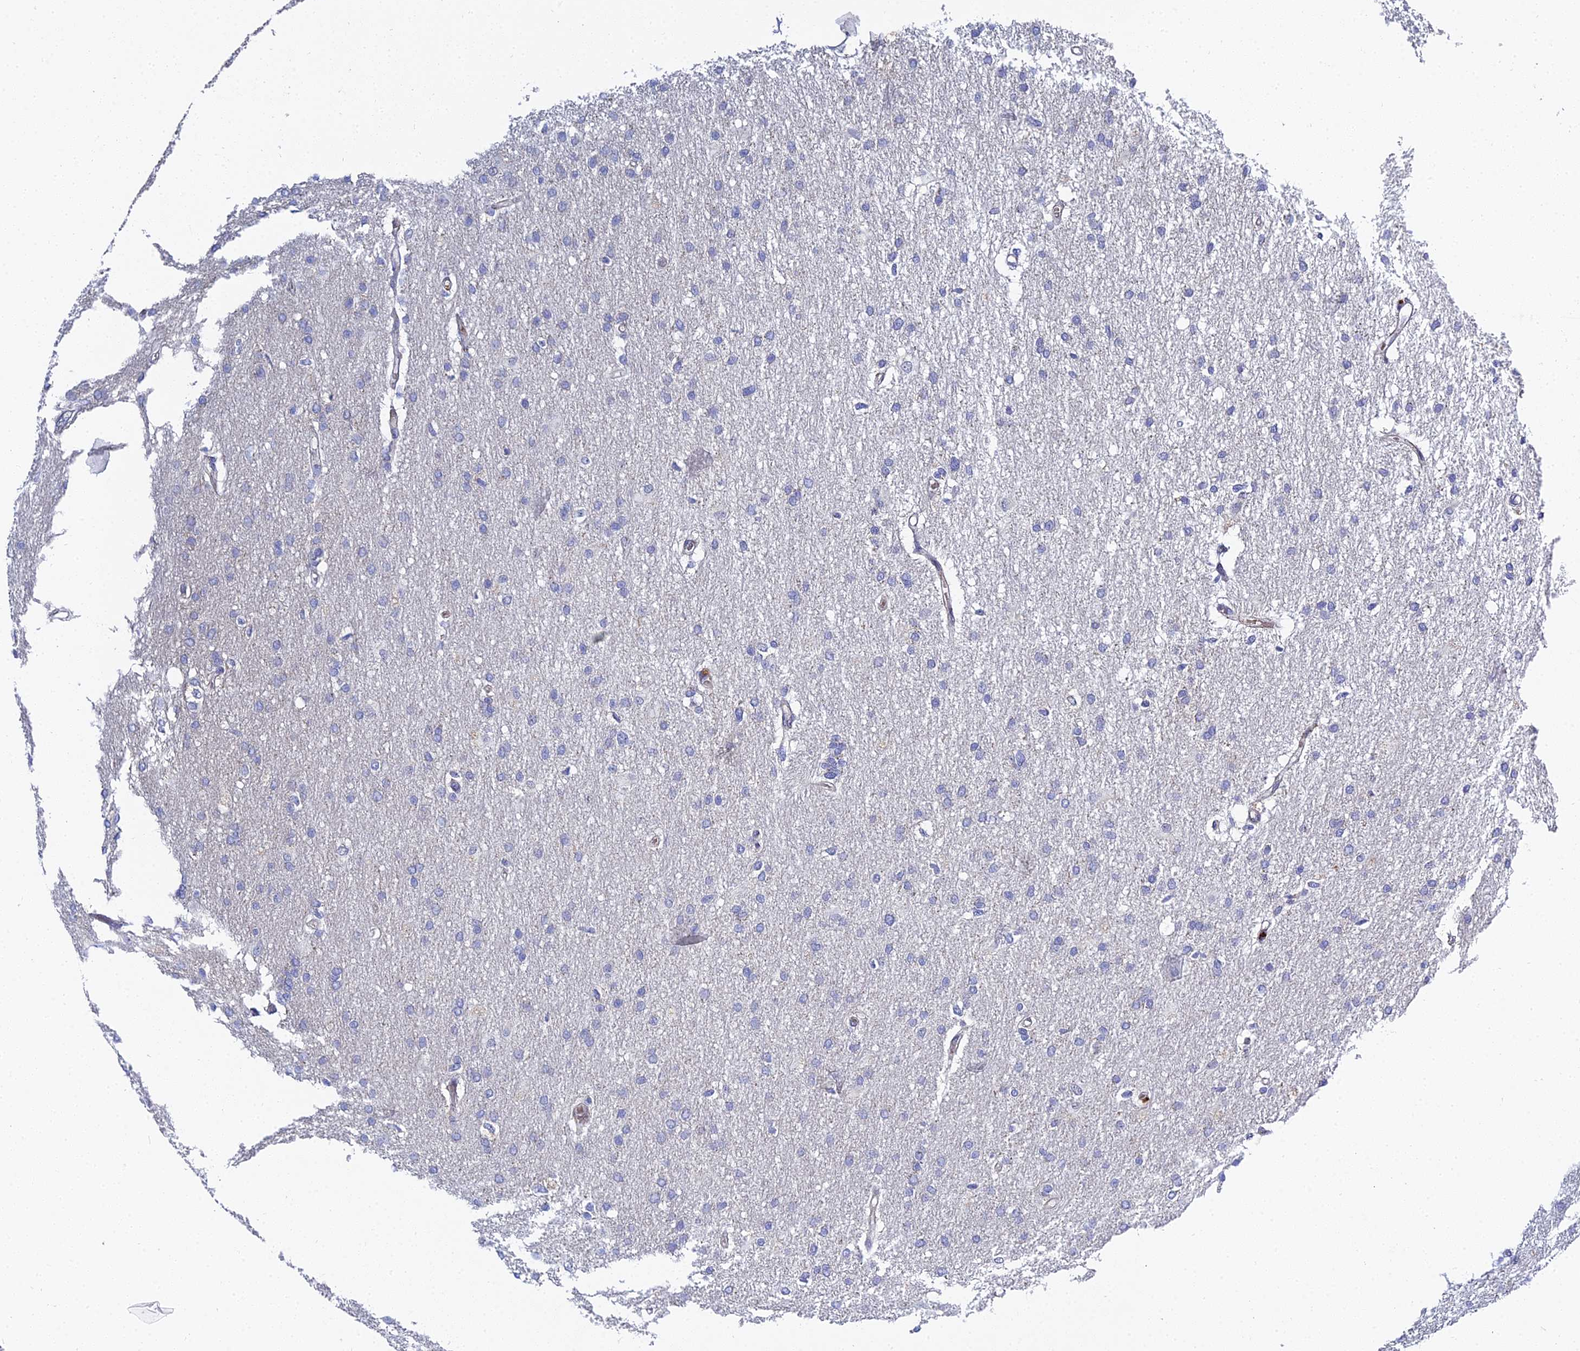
{"staining": {"intensity": "negative", "quantity": "none", "location": "none"}, "tissue": "glioma", "cell_type": "Tumor cells", "image_type": "cancer", "snomed": [{"axis": "morphology", "description": "Glioma, malignant, High grade"}, {"axis": "topography", "description": "Brain"}], "caption": "The IHC image has no significant expression in tumor cells of high-grade glioma (malignant) tissue. The staining is performed using DAB (3,3'-diaminobenzidine) brown chromogen with nuclei counter-stained in using hematoxylin.", "gene": "APOBEC3H", "patient": {"sex": "male", "age": 77}}